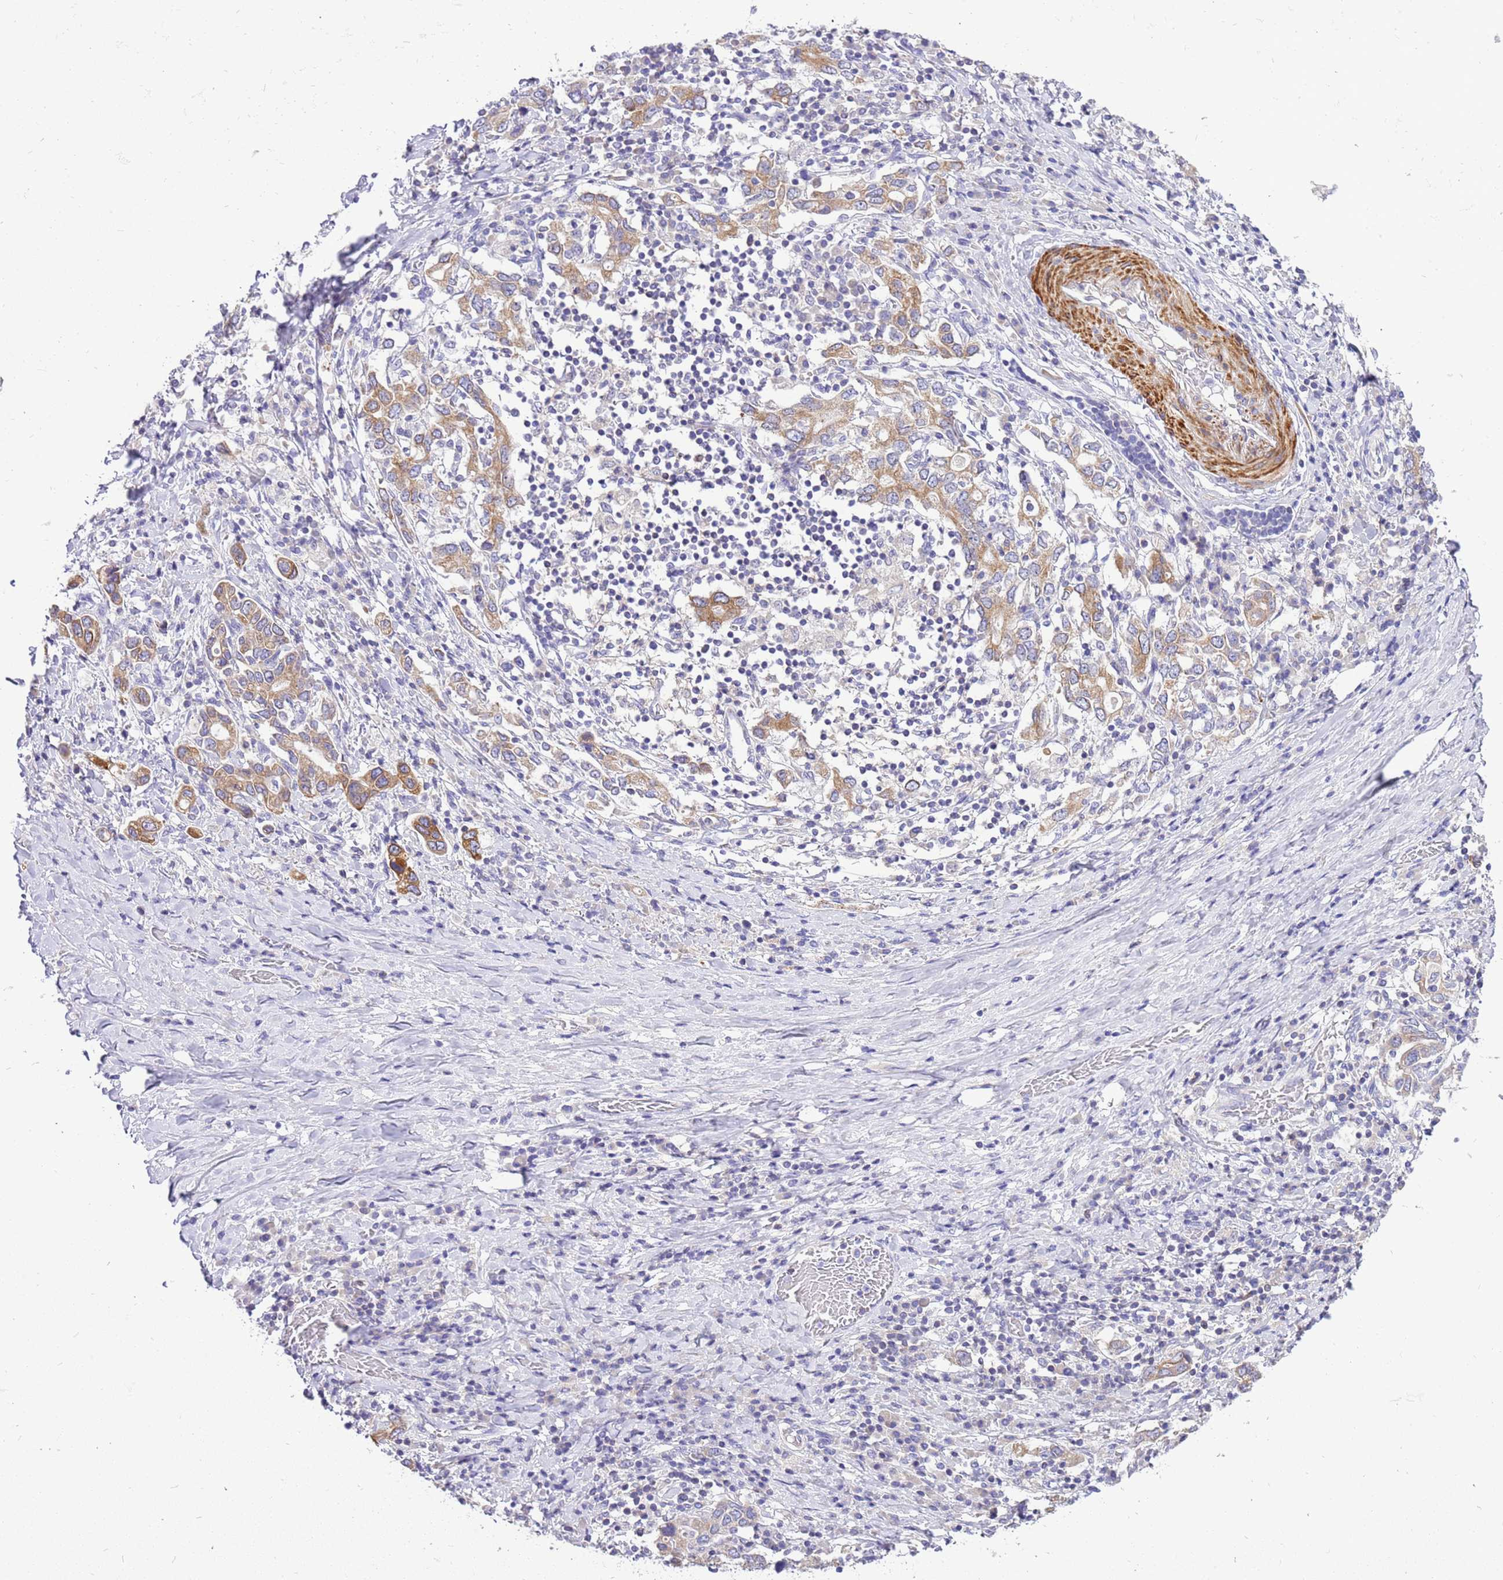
{"staining": {"intensity": "moderate", "quantity": ">75%", "location": "cytoplasmic/membranous"}, "tissue": "stomach cancer", "cell_type": "Tumor cells", "image_type": "cancer", "snomed": [{"axis": "morphology", "description": "Adenocarcinoma, NOS"}, {"axis": "topography", "description": "Stomach, upper"}, {"axis": "topography", "description": "Stomach"}], "caption": "Protein positivity by immunohistochemistry (IHC) reveals moderate cytoplasmic/membranous staining in approximately >75% of tumor cells in stomach adenocarcinoma.", "gene": "GLCE", "patient": {"sex": "male", "age": 62}}